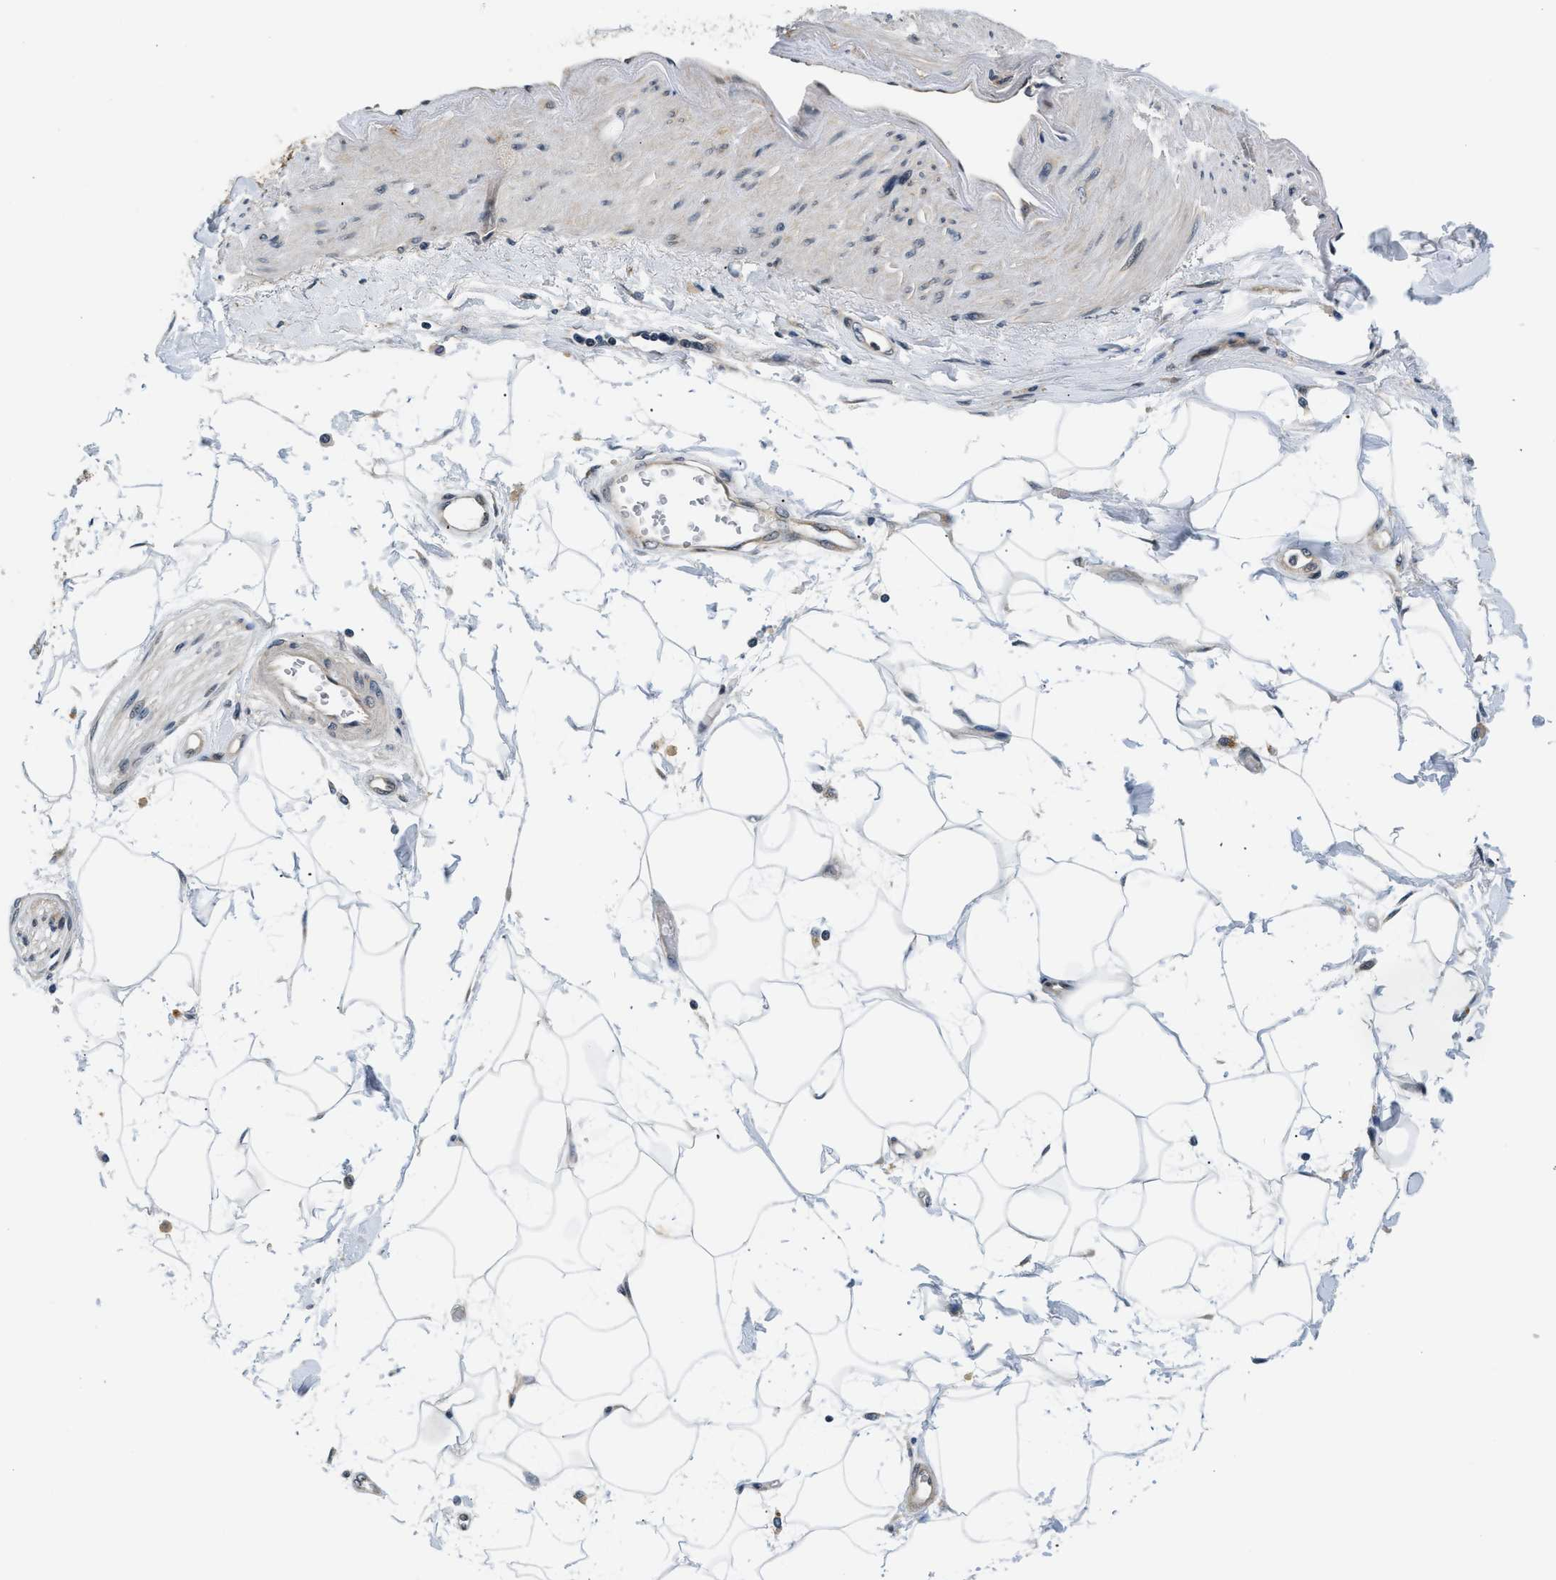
{"staining": {"intensity": "negative", "quantity": "none", "location": "none"}, "tissue": "adipose tissue", "cell_type": "Adipocytes", "image_type": "normal", "snomed": [{"axis": "morphology", "description": "Normal tissue, NOS"}, {"axis": "morphology", "description": "Adenocarcinoma, NOS"}, {"axis": "topography", "description": "Duodenum"}, {"axis": "topography", "description": "Peripheral nerve tissue"}], "caption": "Protein analysis of normal adipose tissue shows no significant expression in adipocytes. The staining was performed using DAB to visualize the protein expression in brown, while the nuclei were stained in blue with hematoxylin (Magnification: 20x).", "gene": "SMAD4", "patient": {"sex": "female", "age": 60}}